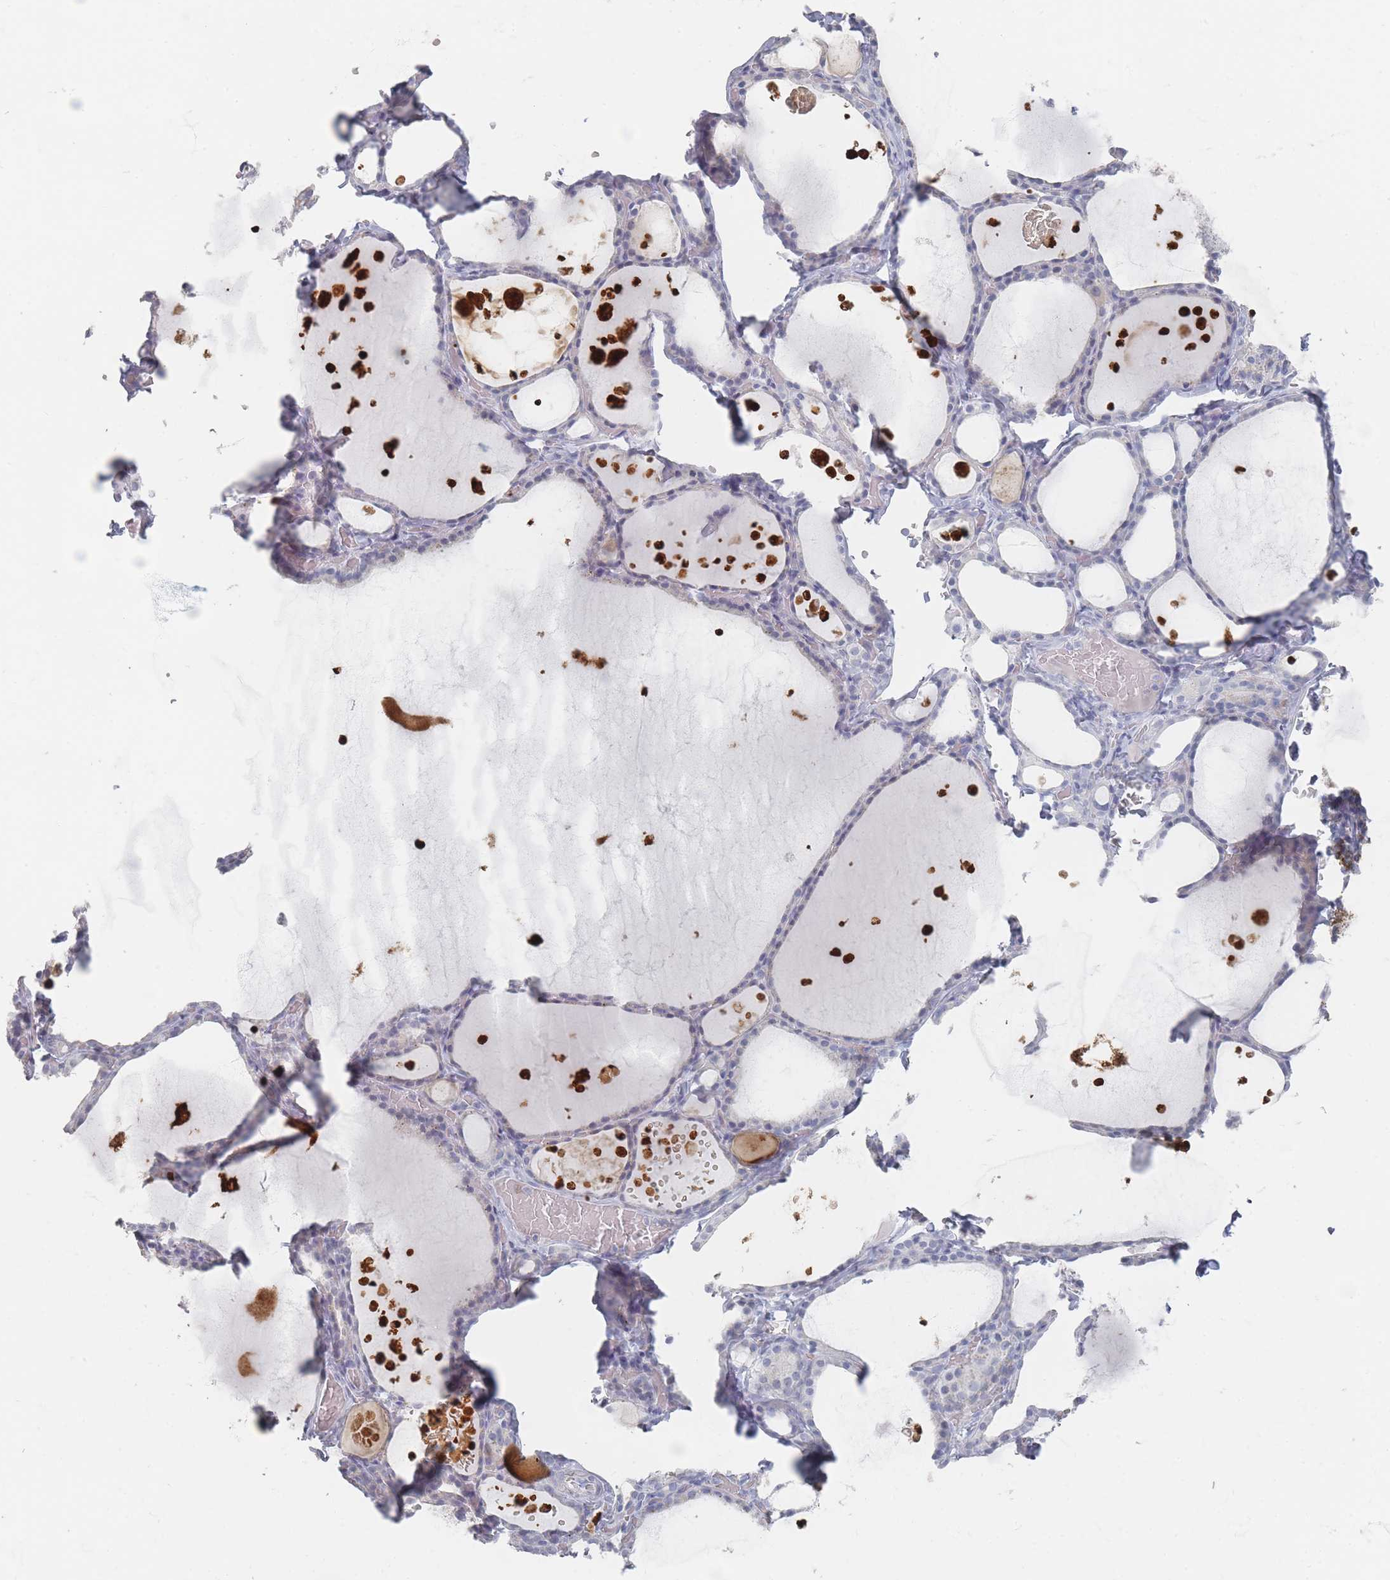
{"staining": {"intensity": "negative", "quantity": "none", "location": "none"}, "tissue": "thyroid gland", "cell_type": "Glandular cells", "image_type": "normal", "snomed": [{"axis": "morphology", "description": "Normal tissue, NOS"}, {"axis": "topography", "description": "Thyroid gland"}], "caption": "Normal thyroid gland was stained to show a protein in brown. There is no significant expression in glandular cells.", "gene": "CD37", "patient": {"sex": "male", "age": 56}}